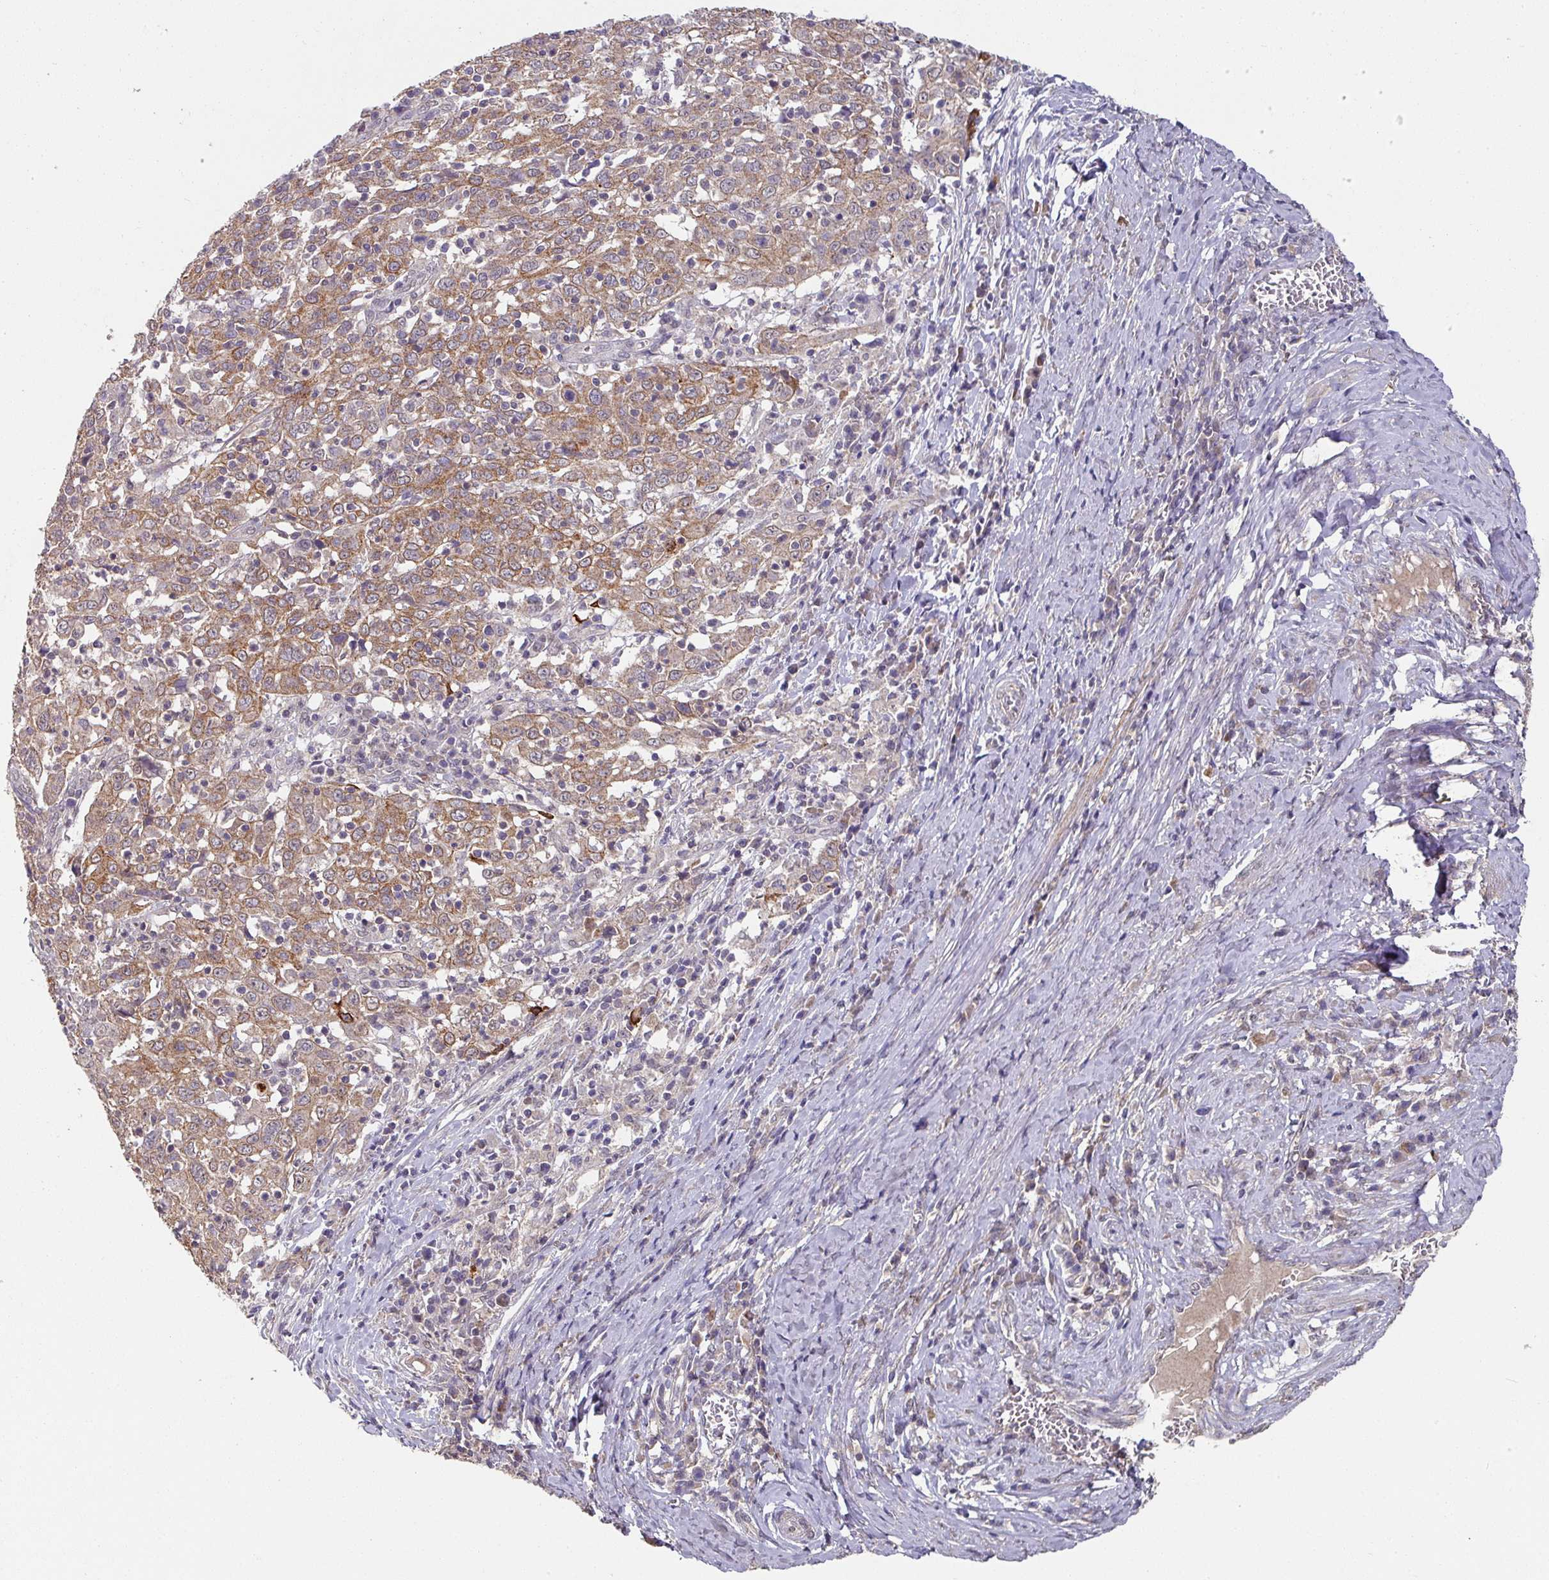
{"staining": {"intensity": "moderate", "quantity": ">75%", "location": "cytoplasmic/membranous"}, "tissue": "cervical cancer", "cell_type": "Tumor cells", "image_type": "cancer", "snomed": [{"axis": "morphology", "description": "Squamous cell carcinoma, NOS"}, {"axis": "topography", "description": "Cervix"}], "caption": "A micrograph showing moderate cytoplasmic/membranous expression in approximately >75% of tumor cells in cervical cancer (squamous cell carcinoma), as visualized by brown immunohistochemical staining.", "gene": "EXTL3", "patient": {"sex": "female", "age": 46}}